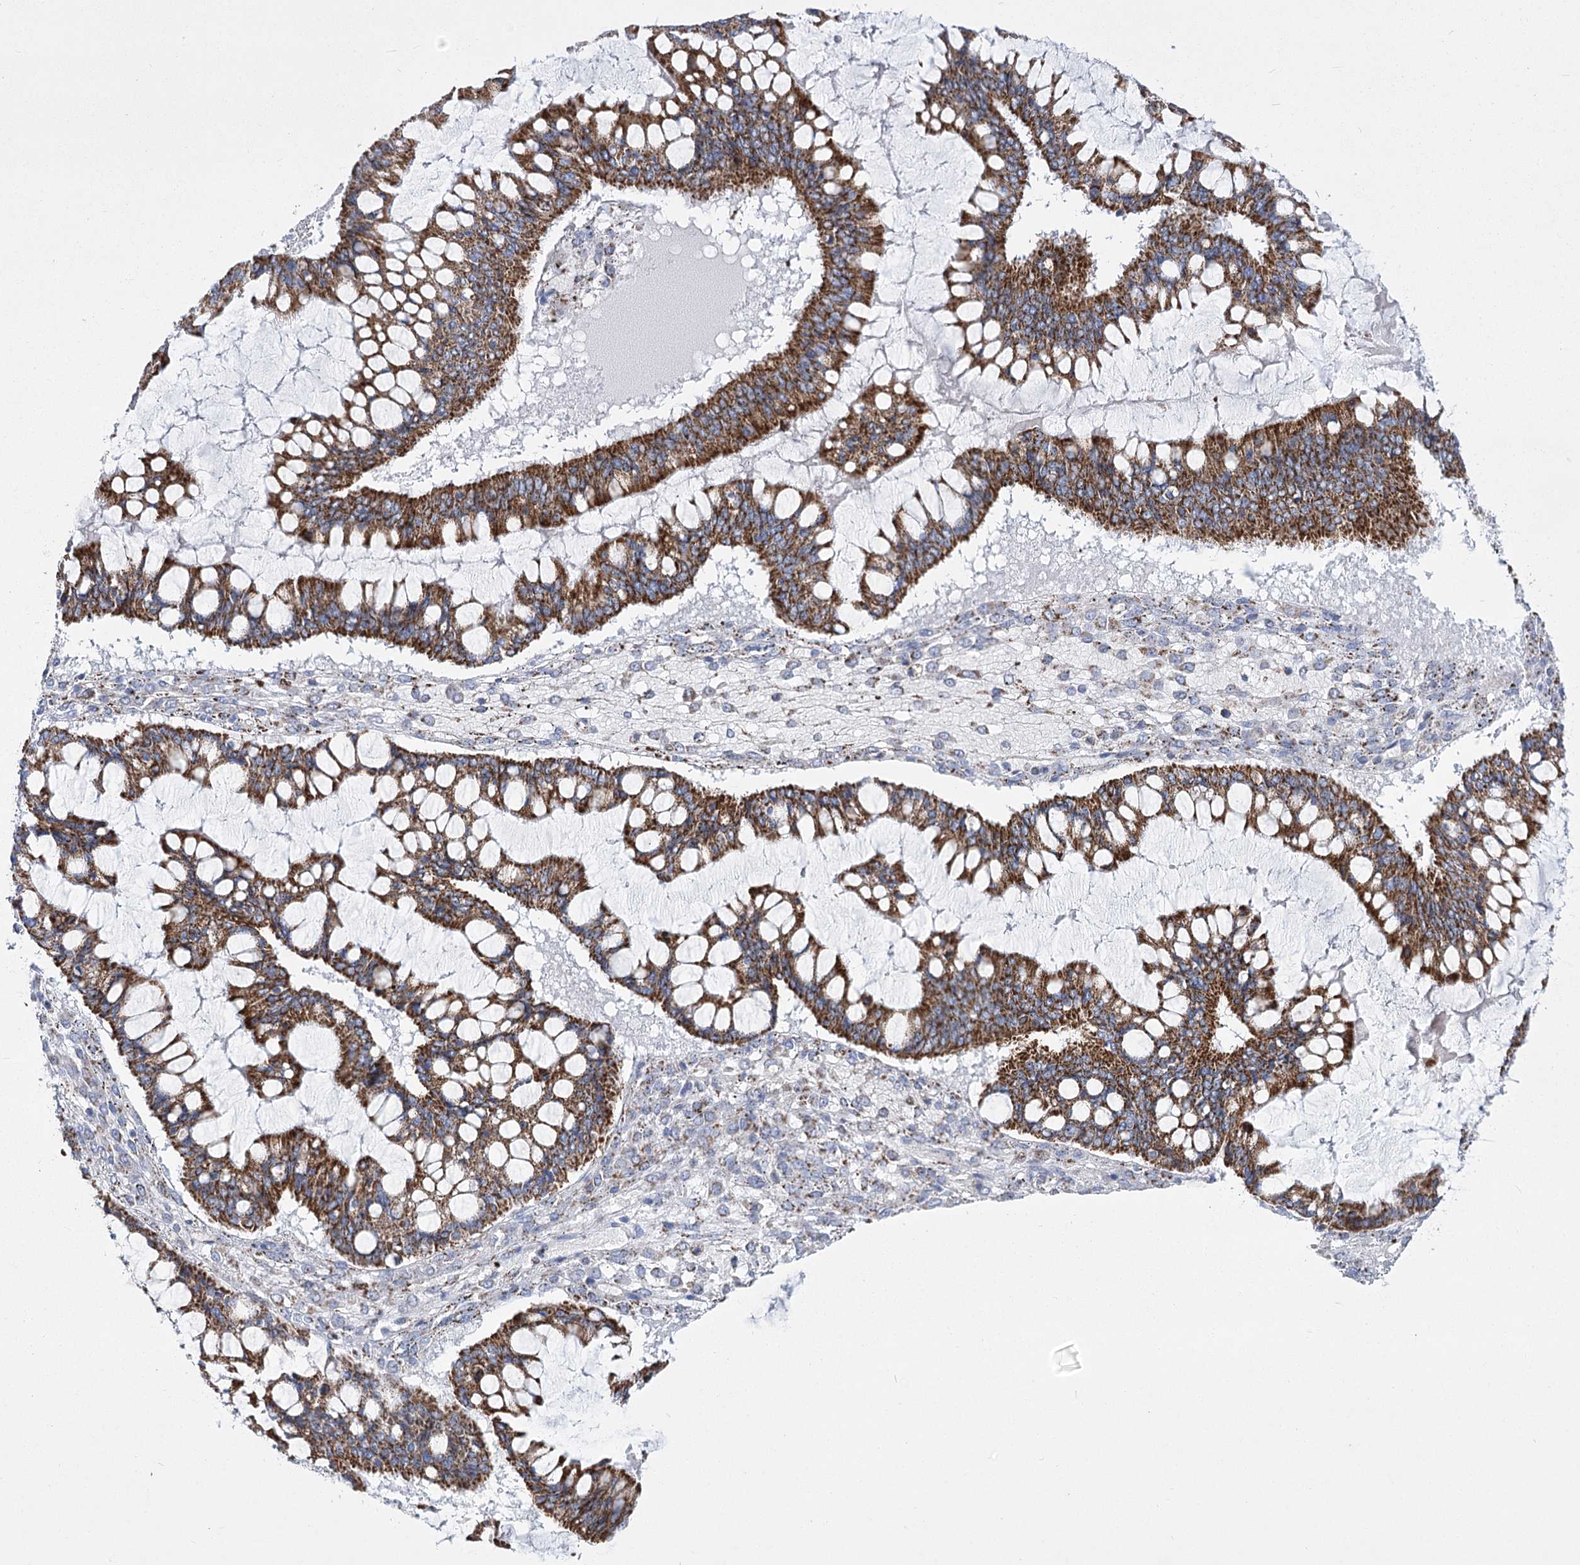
{"staining": {"intensity": "strong", "quantity": ">75%", "location": "cytoplasmic/membranous"}, "tissue": "ovarian cancer", "cell_type": "Tumor cells", "image_type": "cancer", "snomed": [{"axis": "morphology", "description": "Cystadenocarcinoma, mucinous, NOS"}, {"axis": "topography", "description": "Ovary"}], "caption": "Brown immunohistochemical staining in human ovarian cancer demonstrates strong cytoplasmic/membranous expression in approximately >75% of tumor cells. (DAB (3,3'-diaminobenzidine) IHC, brown staining for protein, blue staining for nuclei).", "gene": "PDHB", "patient": {"sex": "female", "age": 73}}